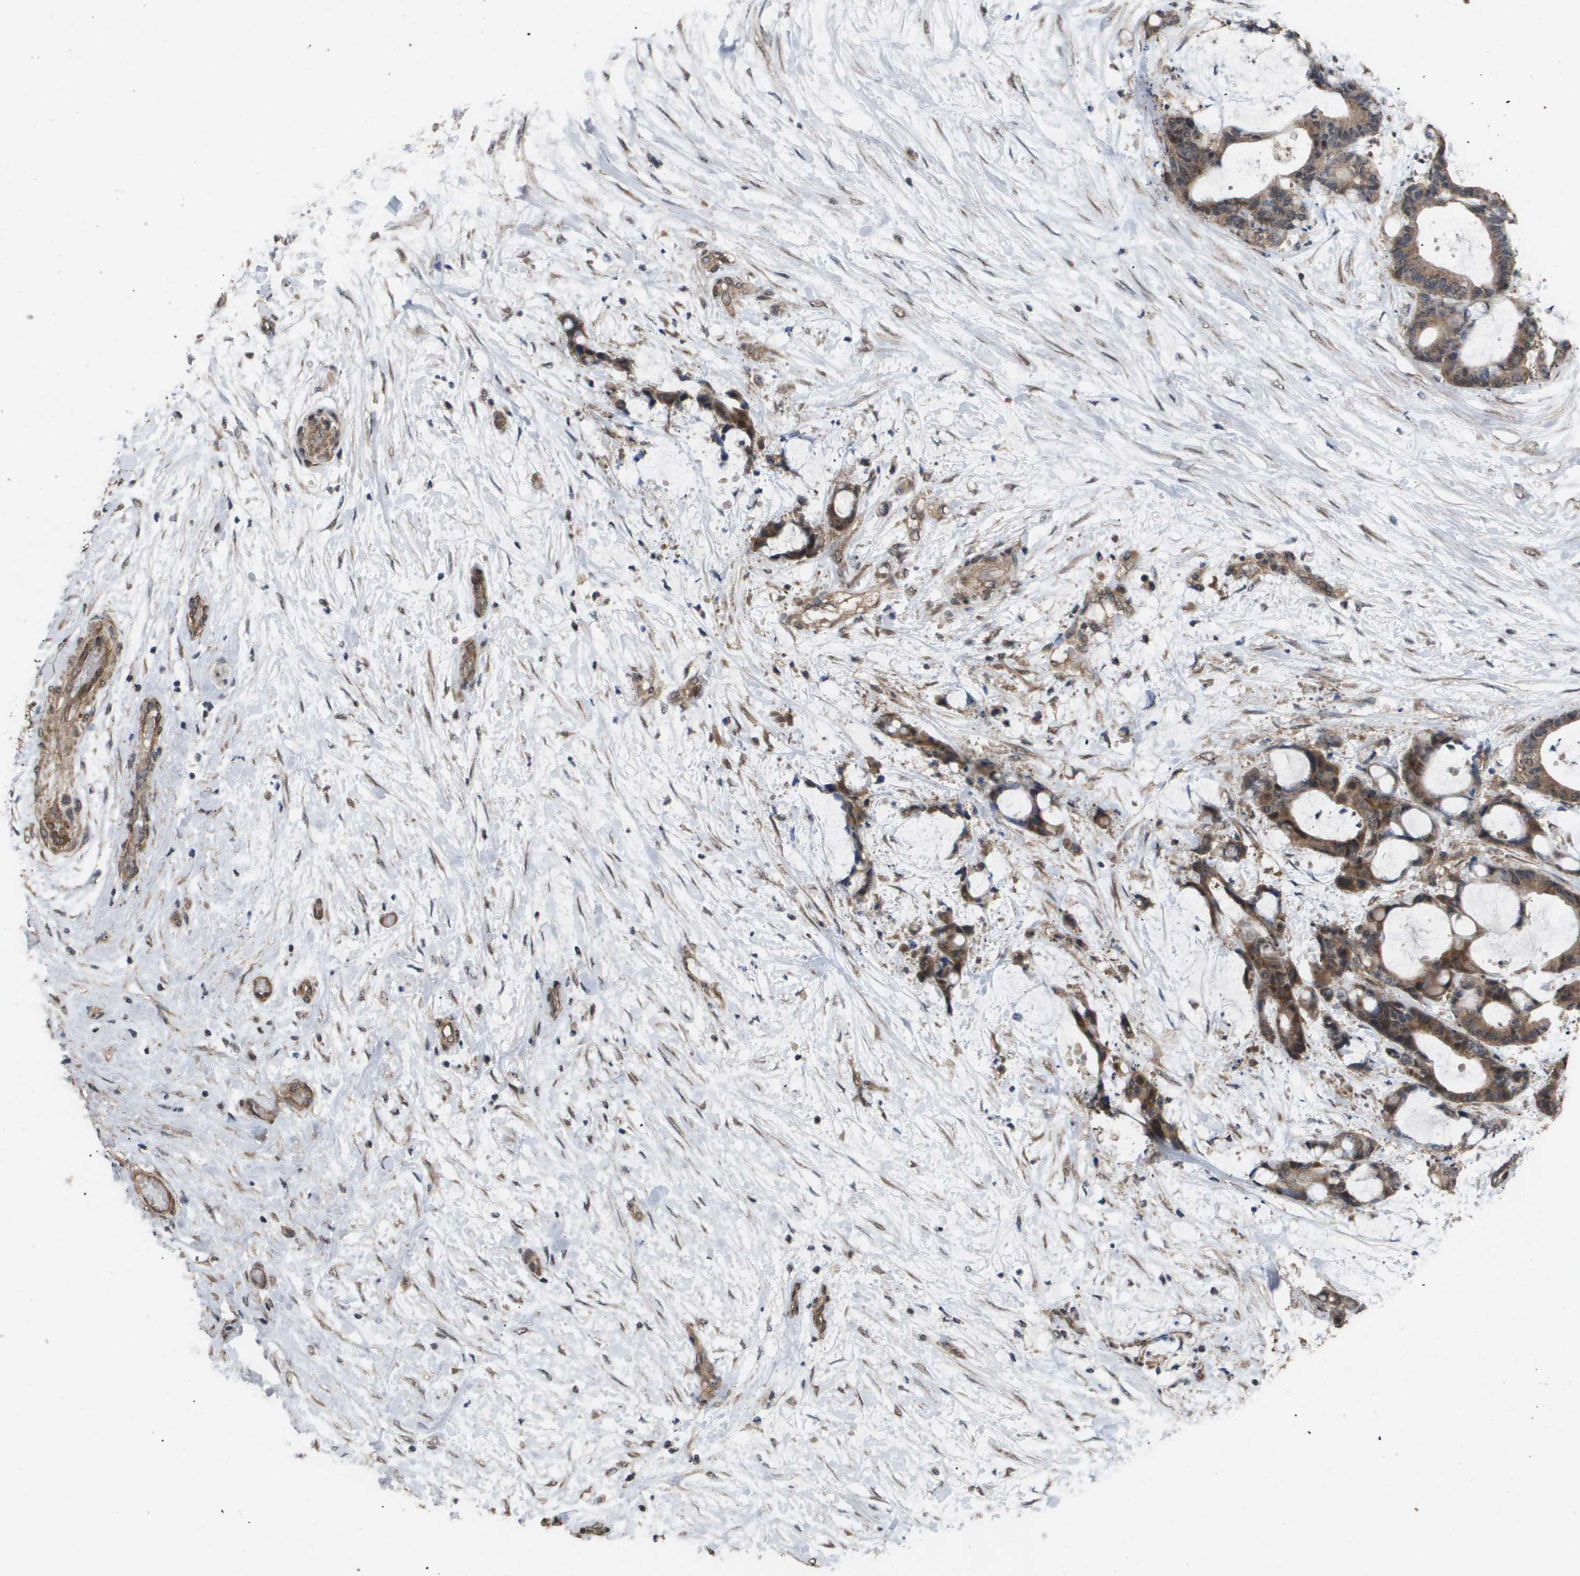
{"staining": {"intensity": "moderate", "quantity": ">75%", "location": "cytoplasmic/membranous"}, "tissue": "liver cancer", "cell_type": "Tumor cells", "image_type": "cancer", "snomed": [{"axis": "morphology", "description": "Cholangiocarcinoma"}, {"axis": "topography", "description": "Liver"}], "caption": "Protein expression analysis of cholangiocarcinoma (liver) shows moderate cytoplasmic/membranous positivity in approximately >75% of tumor cells.", "gene": "CUL5", "patient": {"sex": "female", "age": 73}}